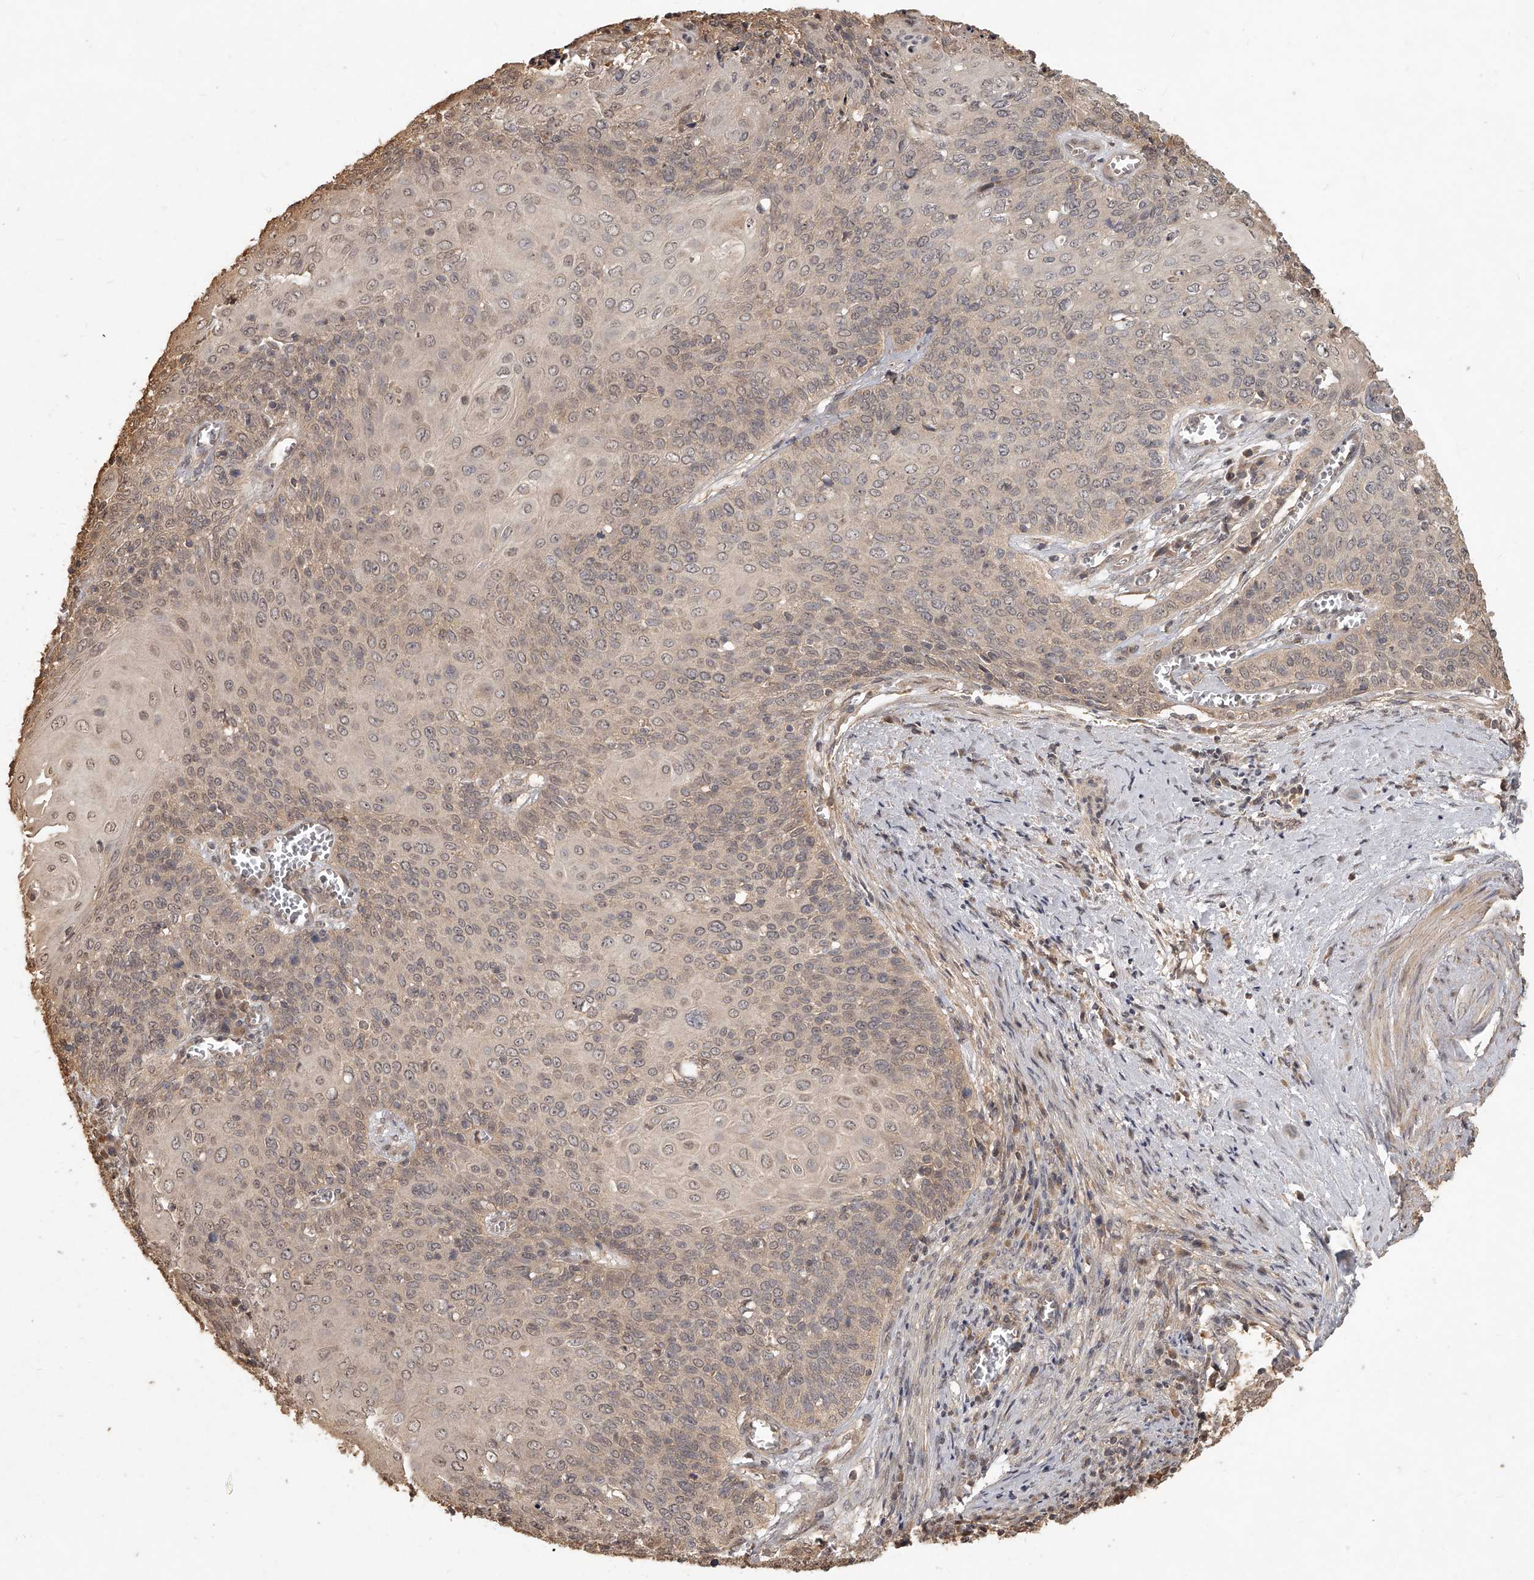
{"staining": {"intensity": "weak", "quantity": "25%-75%", "location": "cytoplasmic/membranous,nuclear"}, "tissue": "cervical cancer", "cell_type": "Tumor cells", "image_type": "cancer", "snomed": [{"axis": "morphology", "description": "Squamous cell carcinoma, NOS"}, {"axis": "topography", "description": "Cervix"}], "caption": "A brown stain shows weak cytoplasmic/membranous and nuclear positivity of a protein in squamous cell carcinoma (cervical) tumor cells.", "gene": "SLC37A1", "patient": {"sex": "female", "age": 39}}